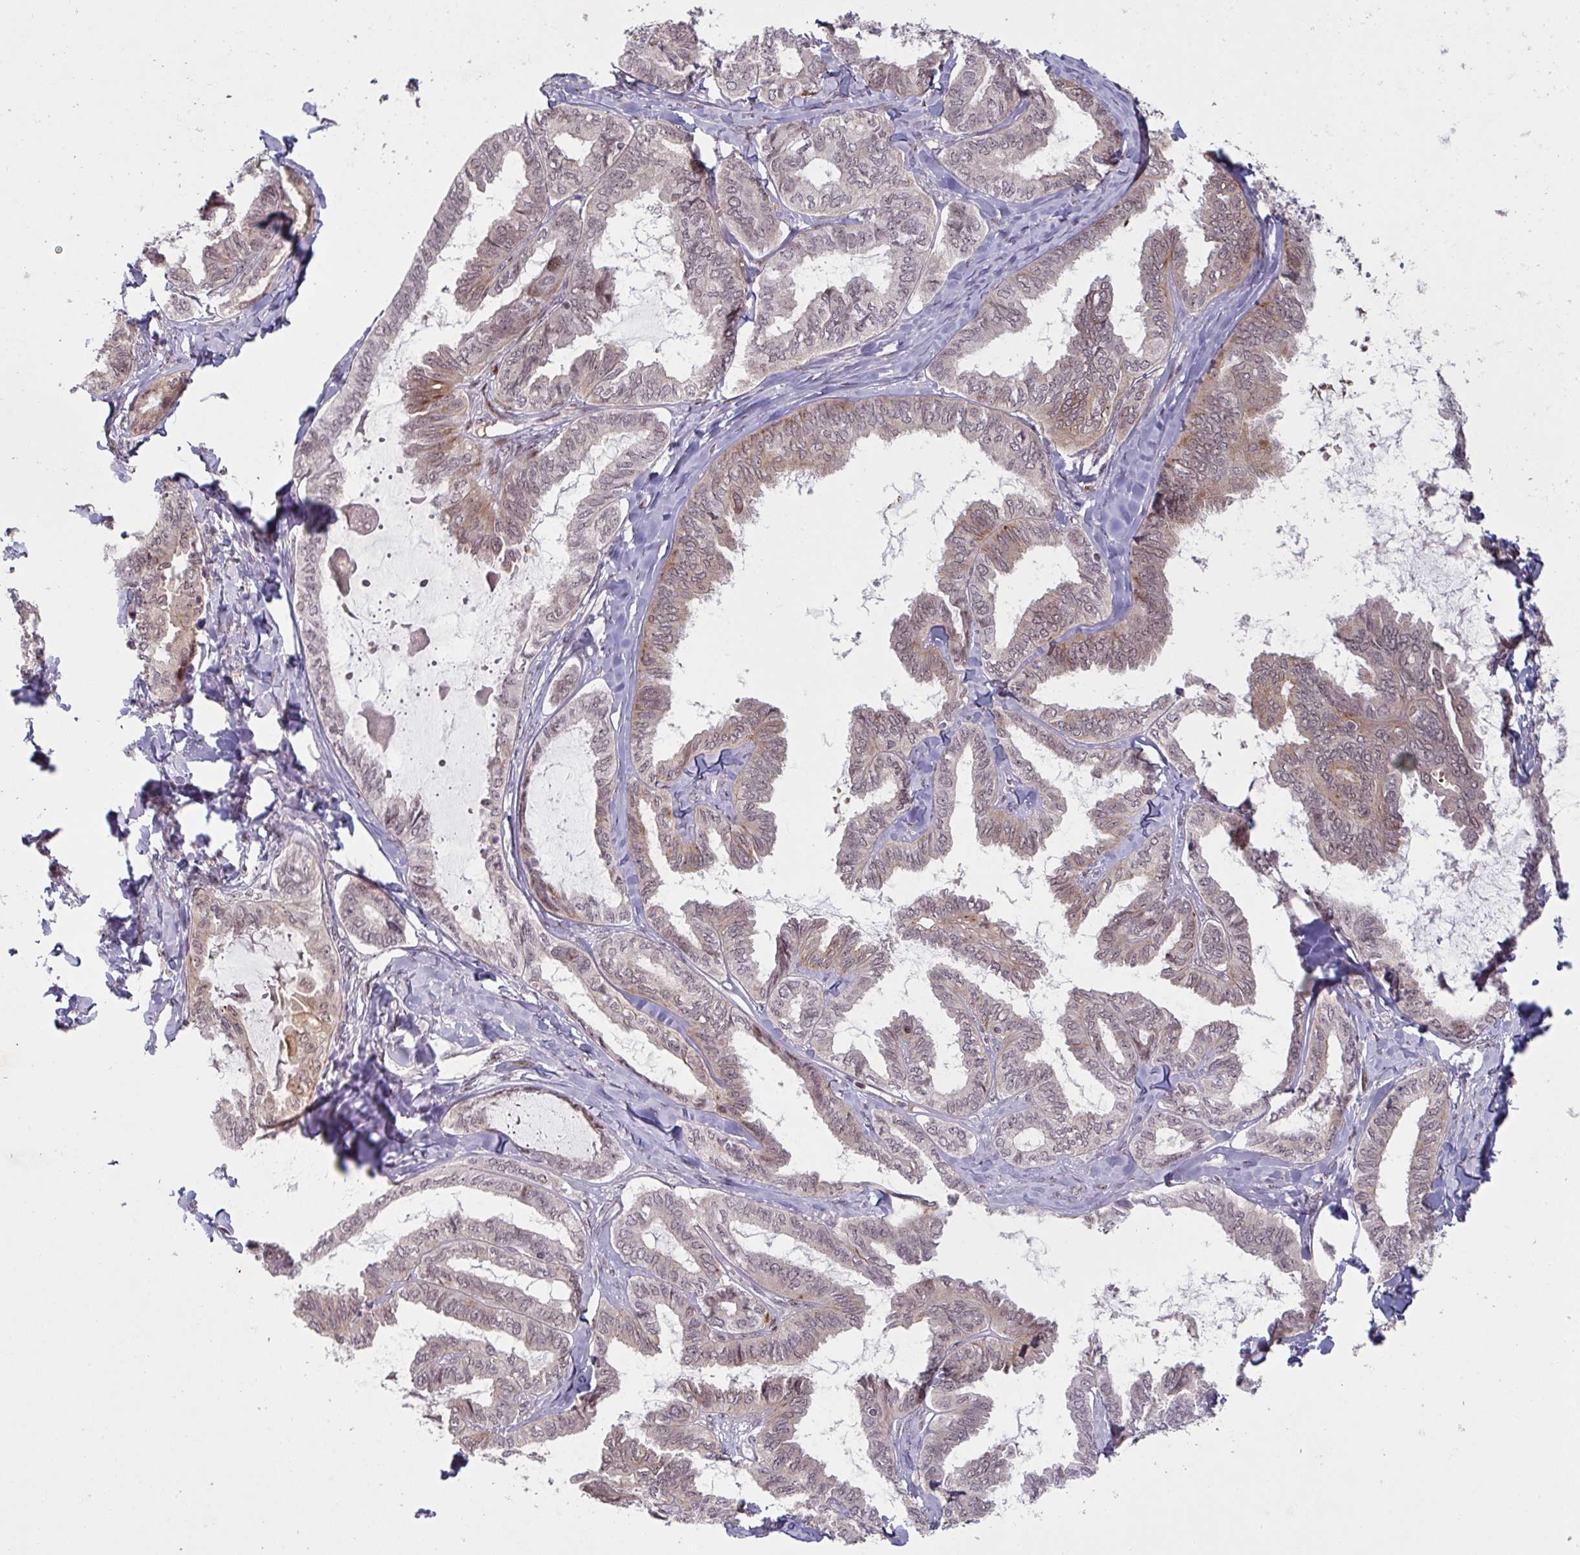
{"staining": {"intensity": "weak", "quantity": "25%-75%", "location": "cytoplasmic/membranous"}, "tissue": "ovarian cancer", "cell_type": "Tumor cells", "image_type": "cancer", "snomed": [{"axis": "morphology", "description": "Carcinoma, endometroid"}, {"axis": "topography", "description": "Ovary"}], "caption": "The micrograph exhibits a brown stain indicating the presence of a protein in the cytoplasmic/membranous of tumor cells in ovarian endometroid carcinoma.", "gene": "NLRP13", "patient": {"sex": "female", "age": 70}}